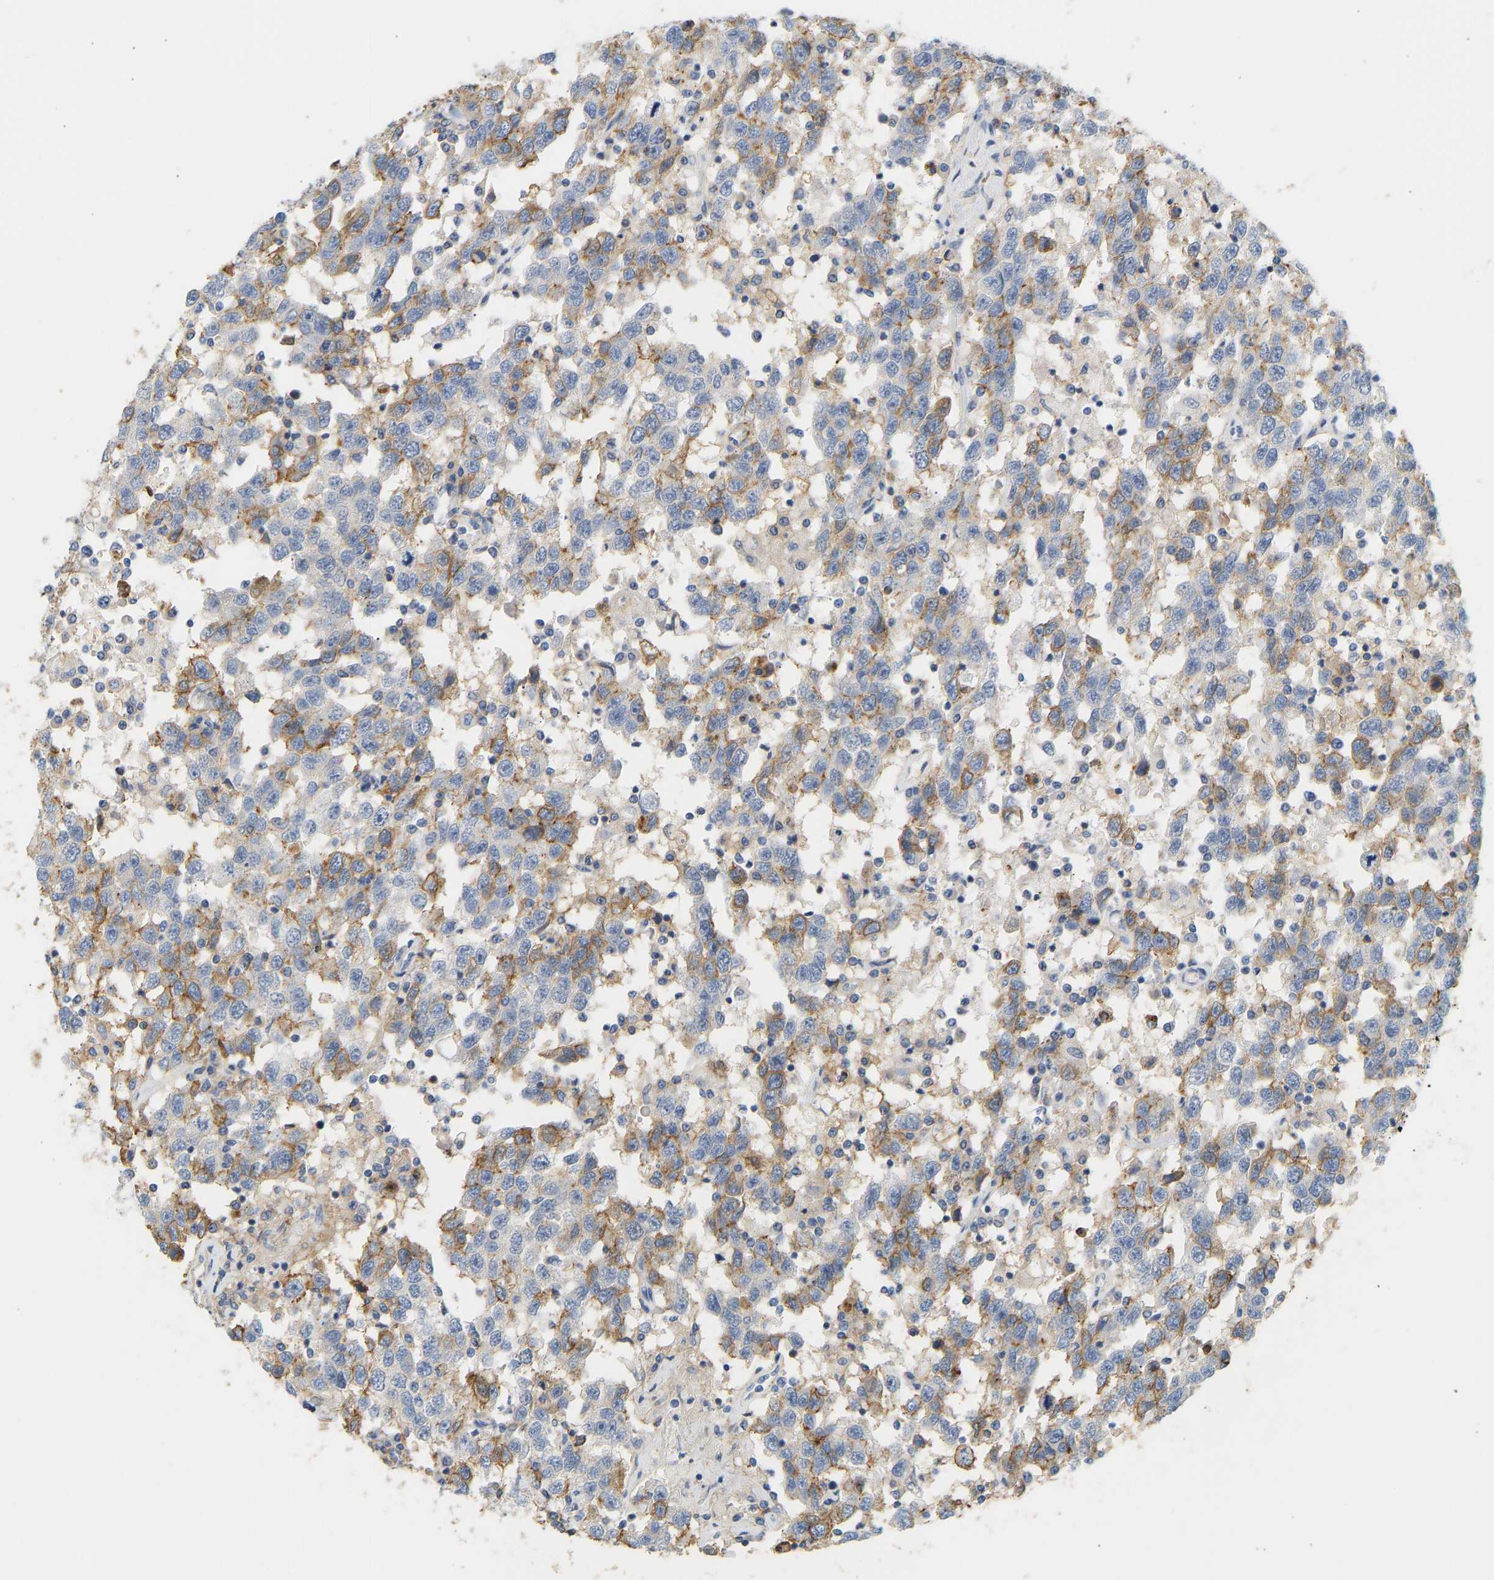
{"staining": {"intensity": "moderate", "quantity": "25%-75%", "location": "cytoplasmic/membranous"}, "tissue": "testis cancer", "cell_type": "Tumor cells", "image_type": "cancer", "snomed": [{"axis": "morphology", "description": "Seminoma, NOS"}, {"axis": "topography", "description": "Testis"}], "caption": "Protein positivity by IHC displays moderate cytoplasmic/membranous staining in approximately 25%-75% of tumor cells in testis cancer (seminoma).", "gene": "BVES", "patient": {"sex": "male", "age": 41}}